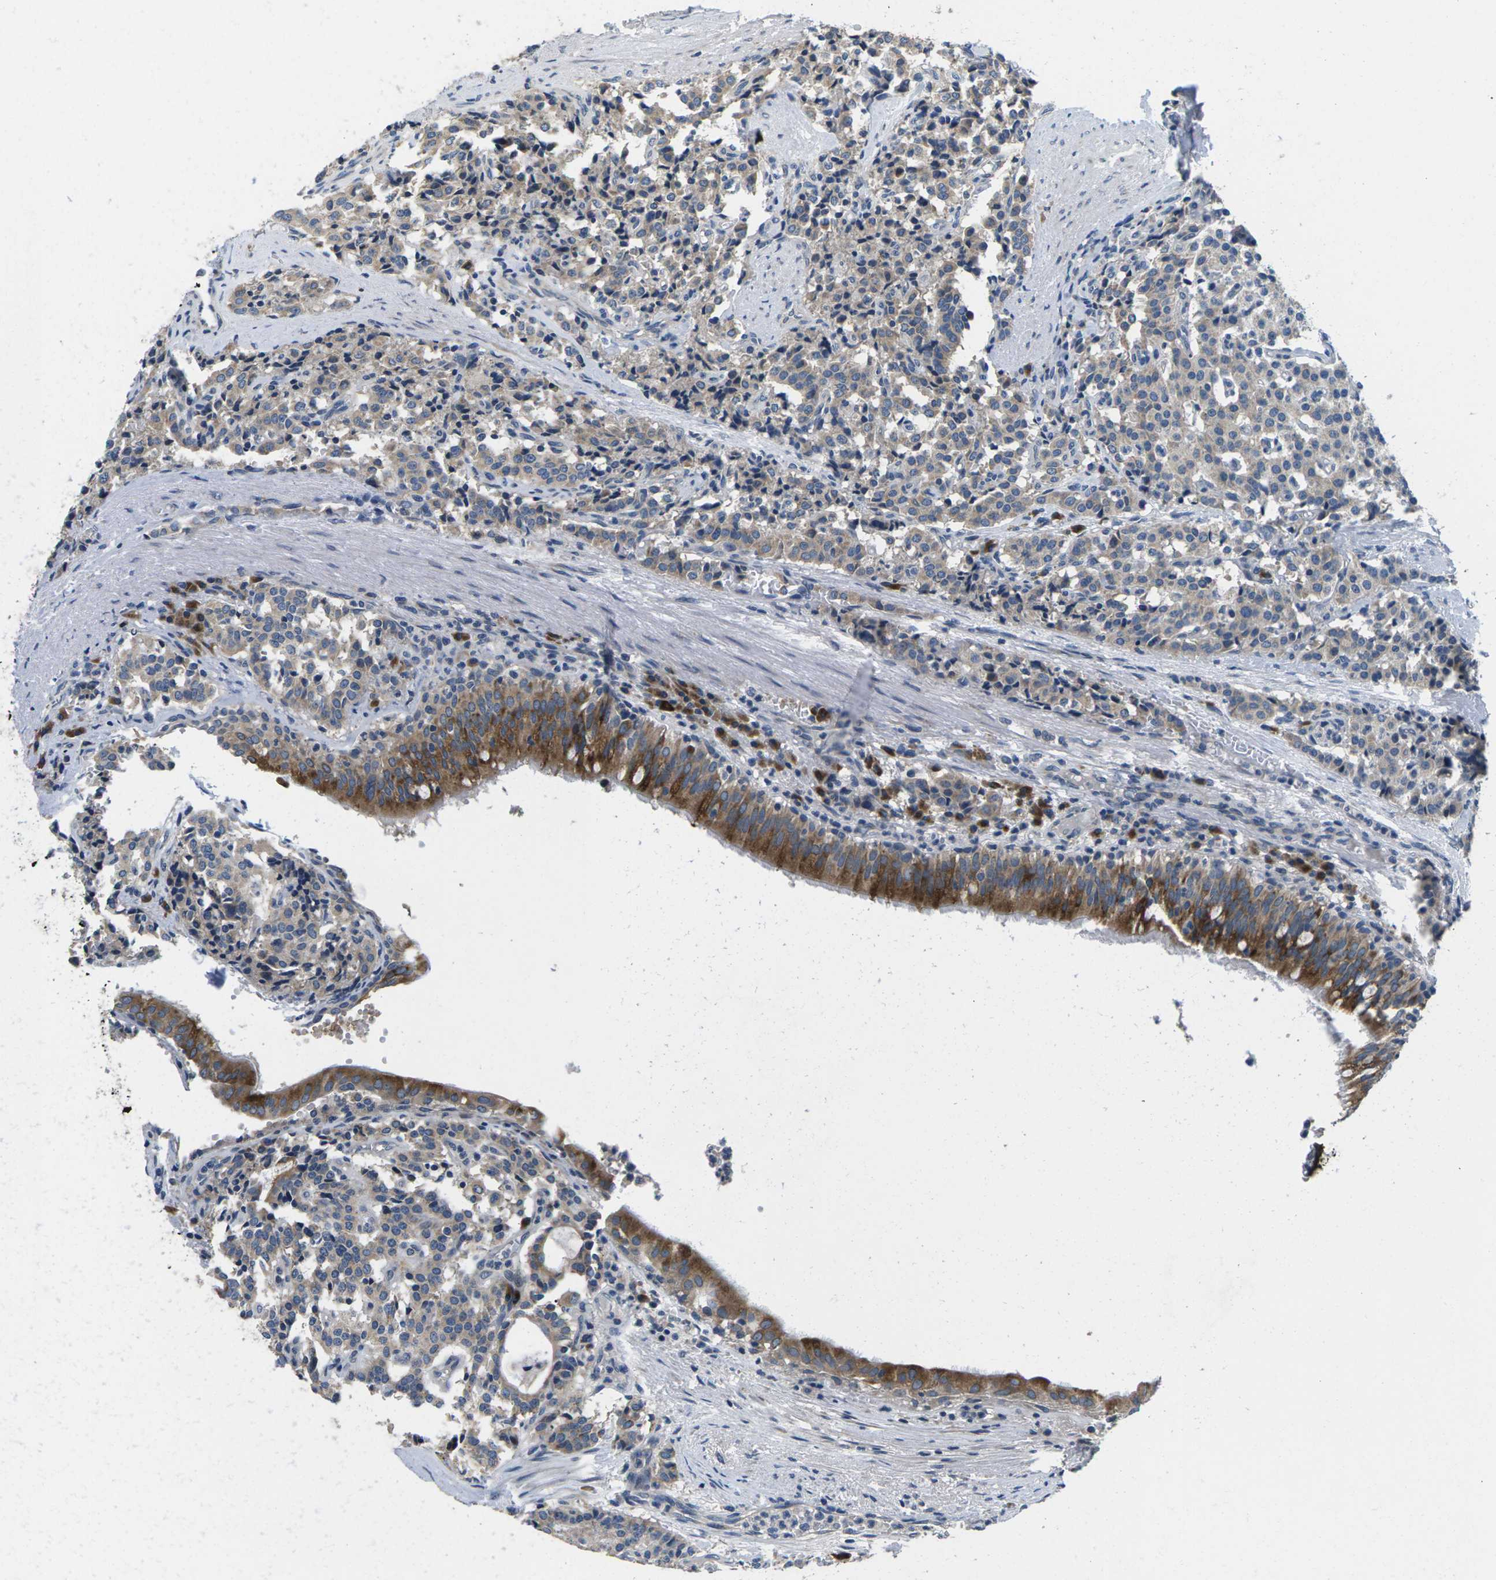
{"staining": {"intensity": "negative", "quantity": "none", "location": "none"}, "tissue": "carcinoid", "cell_type": "Tumor cells", "image_type": "cancer", "snomed": [{"axis": "morphology", "description": "Carcinoid, malignant, NOS"}, {"axis": "topography", "description": "Lung"}], "caption": "Tumor cells show no significant staining in carcinoid.", "gene": "ERGIC3", "patient": {"sex": "male", "age": 30}}